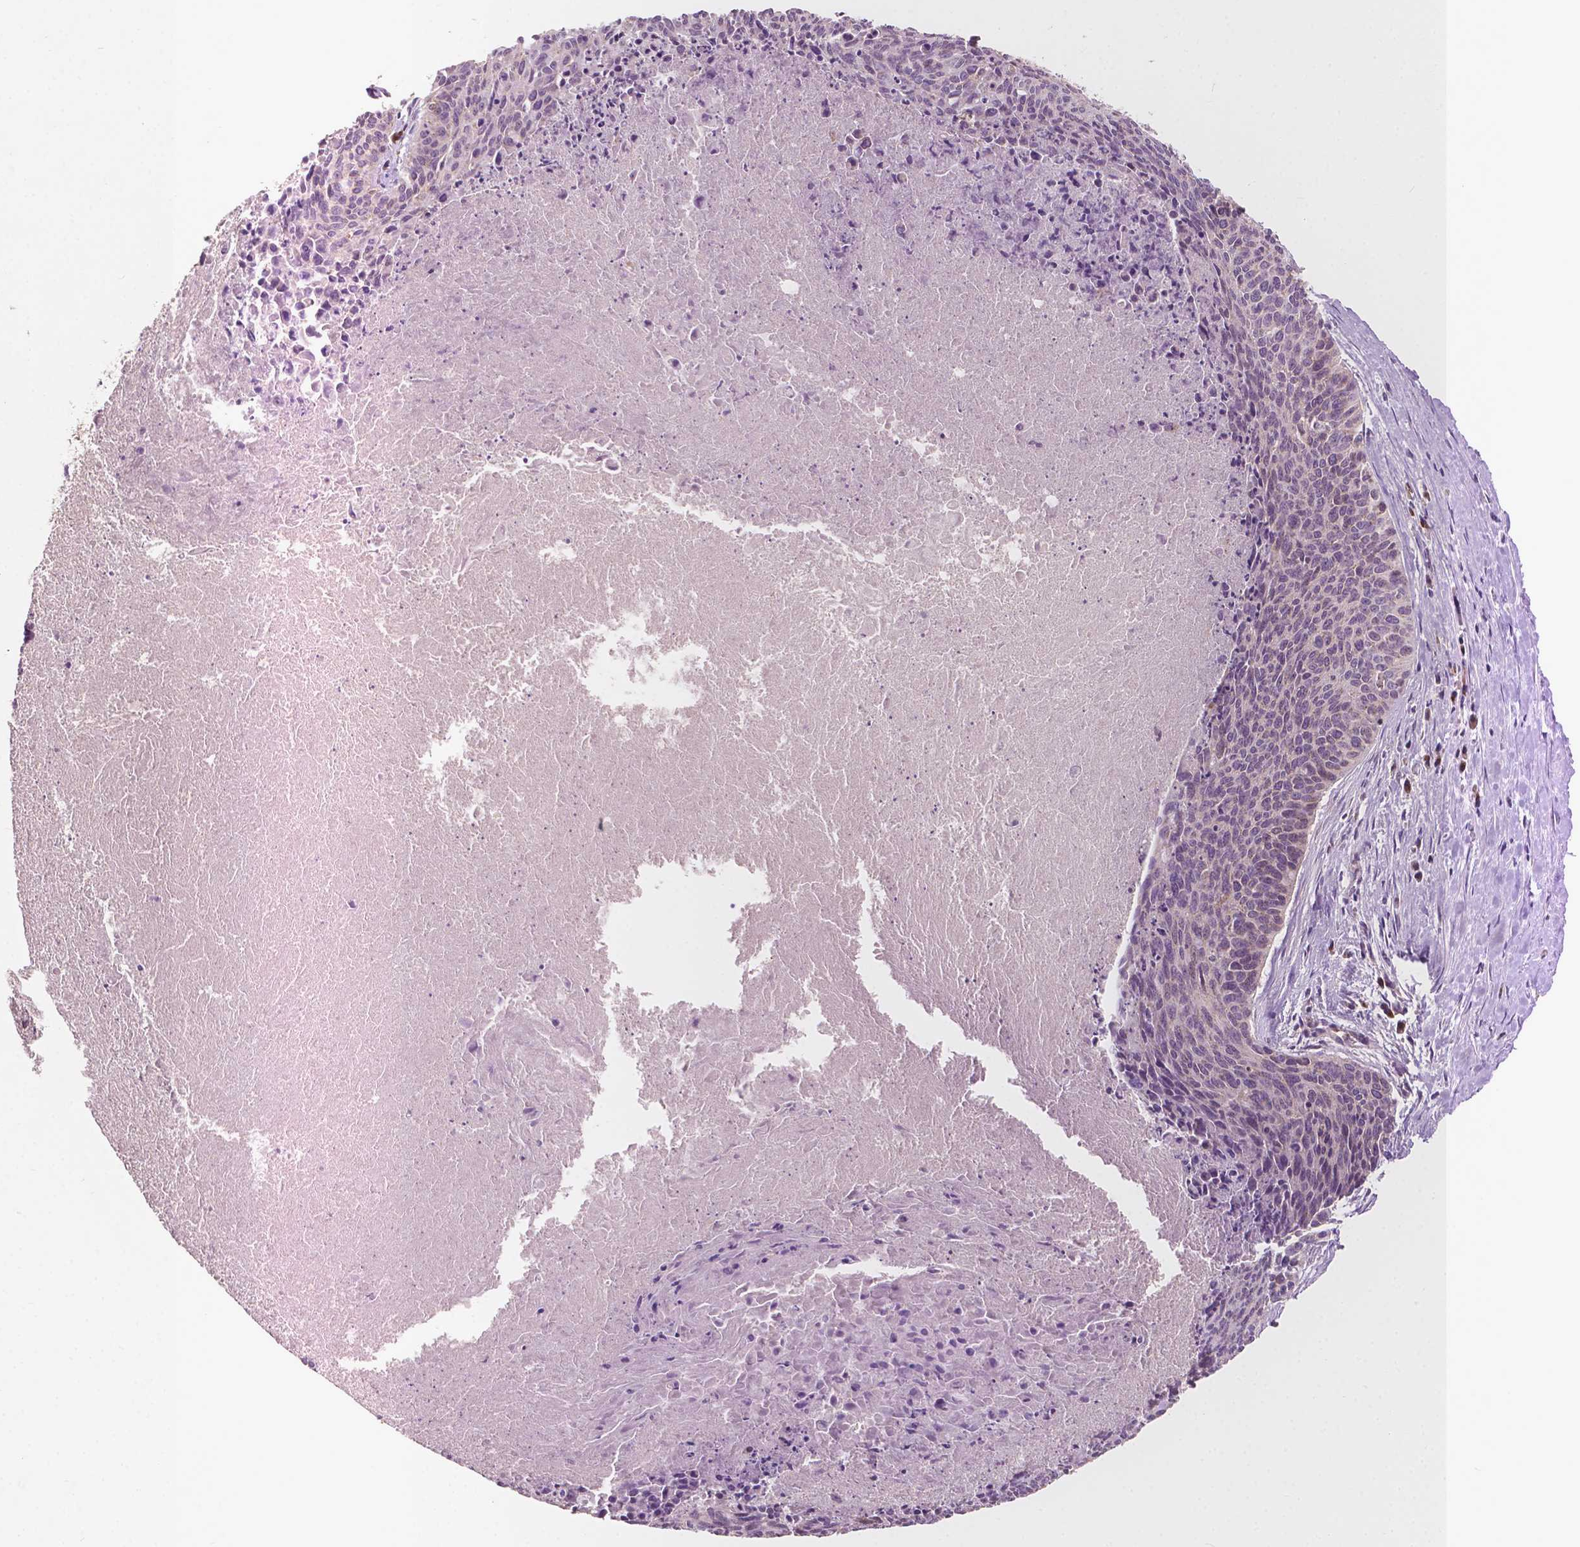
{"staining": {"intensity": "negative", "quantity": "none", "location": "none"}, "tissue": "cervical cancer", "cell_type": "Tumor cells", "image_type": "cancer", "snomed": [{"axis": "morphology", "description": "Squamous cell carcinoma, NOS"}, {"axis": "topography", "description": "Cervix"}], "caption": "Micrograph shows no significant protein expression in tumor cells of squamous cell carcinoma (cervical). (Stains: DAB immunohistochemistry with hematoxylin counter stain, Microscopy: brightfield microscopy at high magnification).", "gene": "EBAG9", "patient": {"sex": "female", "age": 55}}